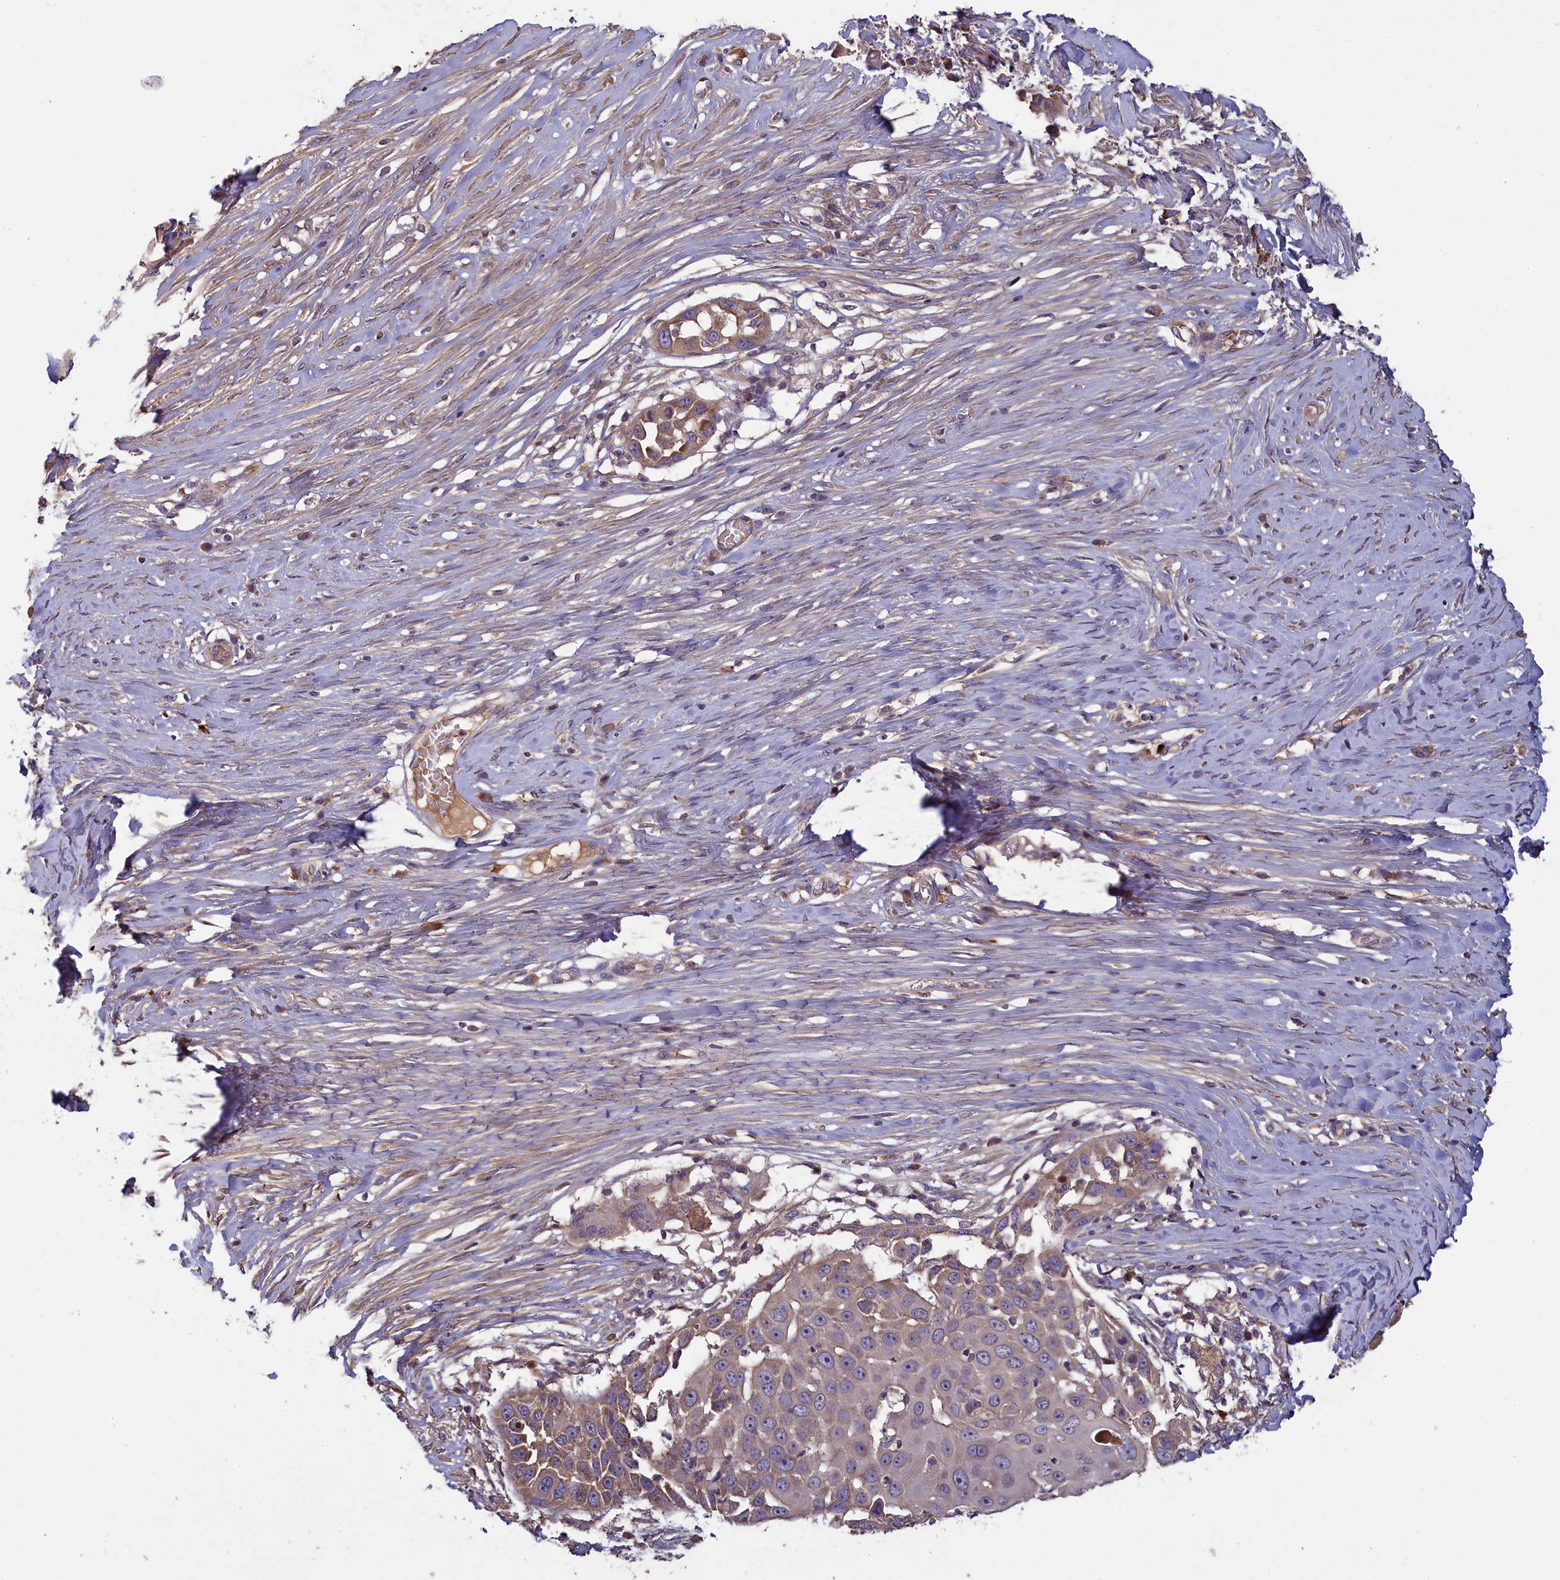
{"staining": {"intensity": "moderate", "quantity": ">75%", "location": "cytoplasmic/membranous"}, "tissue": "skin cancer", "cell_type": "Tumor cells", "image_type": "cancer", "snomed": [{"axis": "morphology", "description": "Squamous cell carcinoma, NOS"}, {"axis": "topography", "description": "Skin"}], "caption": "Protein staining of skin squamous cell carcinoma tissue displays moderate cytoplasmic/membranous staining in approximately >75% of tumor cells. The staining was performed using DAB (3,3'-diaminobenzidine), with brown indicating positive protein expression. Nuclei are stained blue with hematoxylin.", "gene": "NUDT6", "patient": {"sex": "female", "age": 44}}